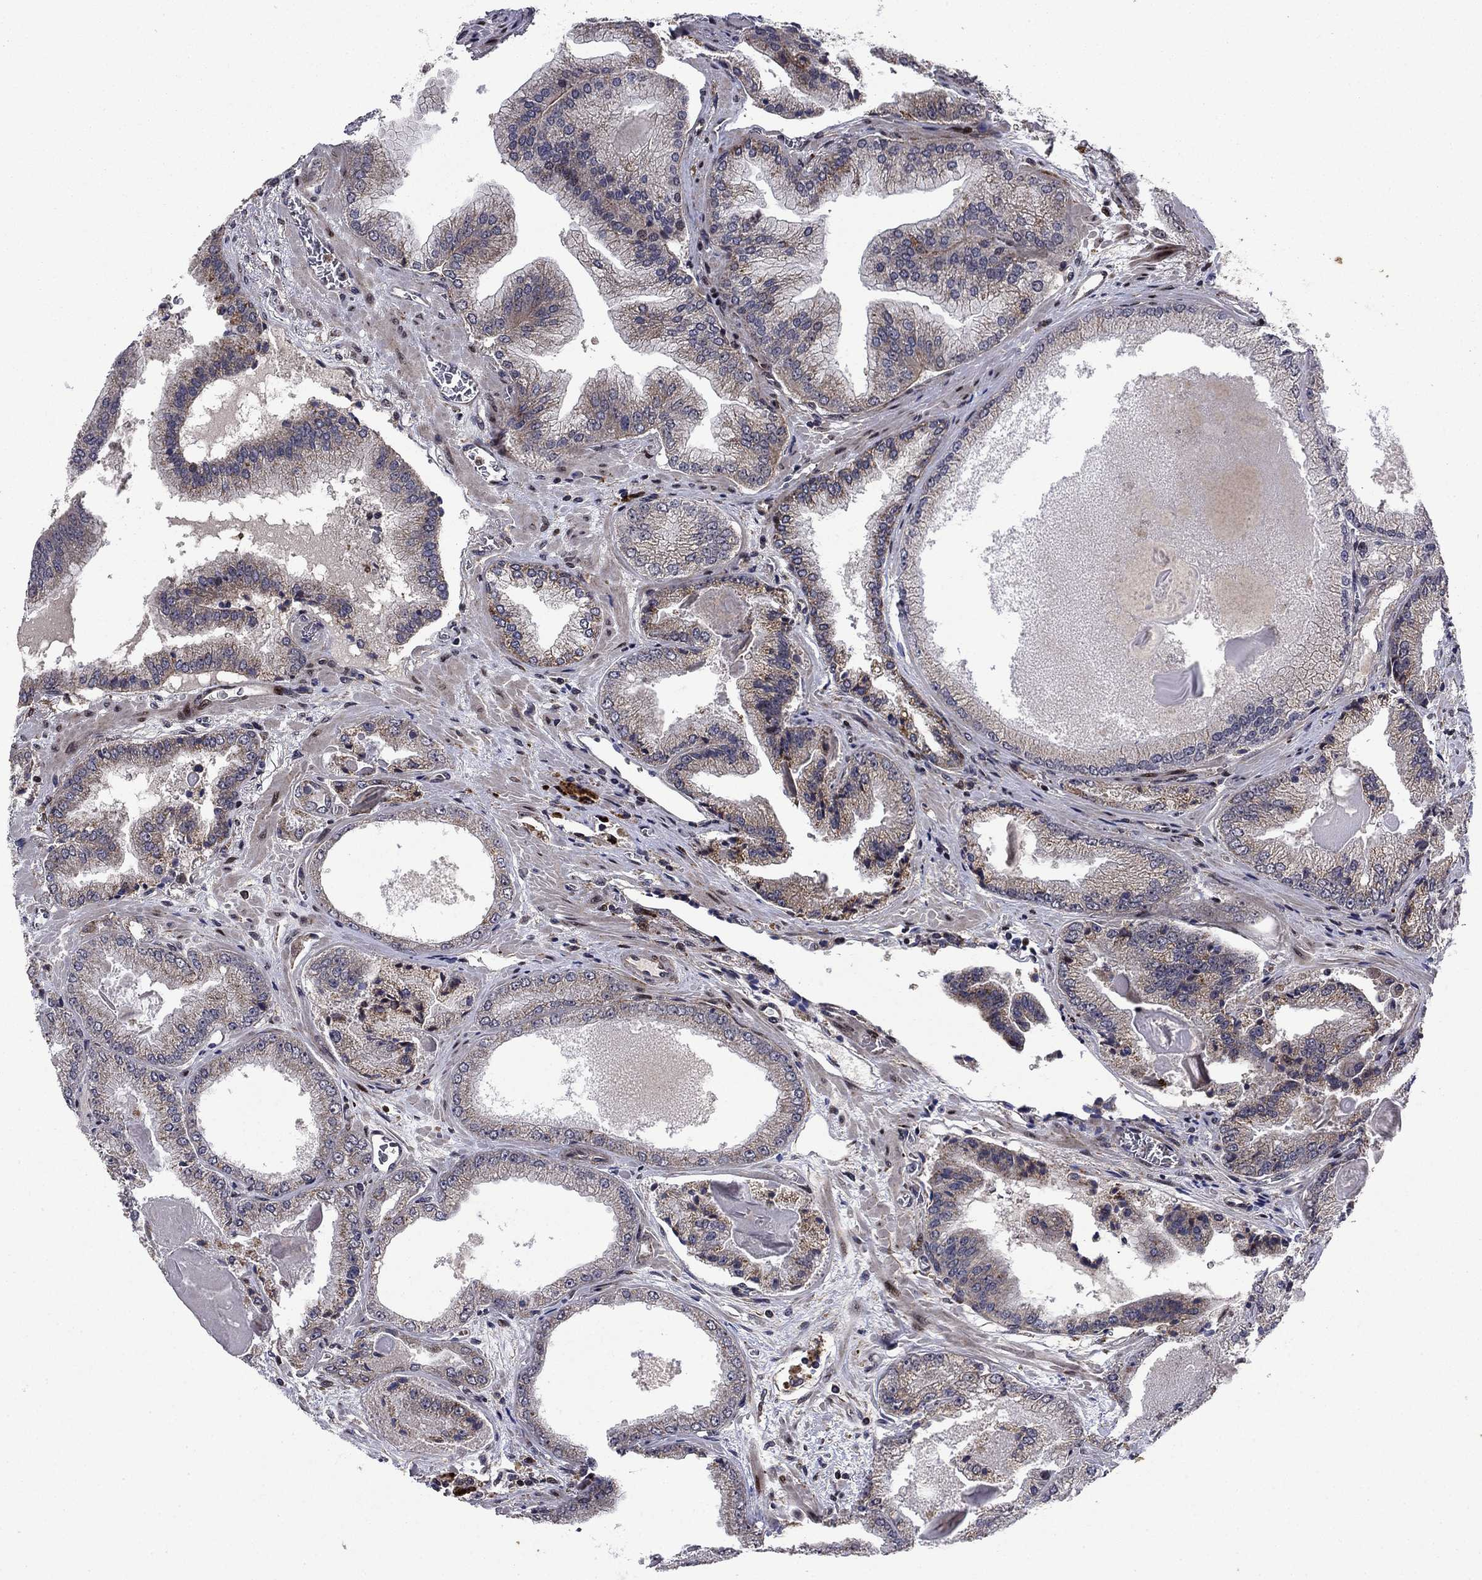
{"staining": {"intensity": "moderate", "quantity": "<25%", "location": "cytoplasmic/membranous"}, "tissue": "prostate cancer", "cell_type": "Tumor cells", "image_type": "cancer", "snomed": [{"axis": "morphology", "description": "Adenocarcinoma, Low grade"}, {"axis": "topography", "description": "Prostate"}], "caption": "Brown immunohistochemical staining in low-grade adenocarcinoma (prostate) shows moderate cytoplasmic/membranous positivity in approximately <25% of tumor cells.", "gene": "AGTPBP1", "patient": {"sex": "male", "age": 72}}